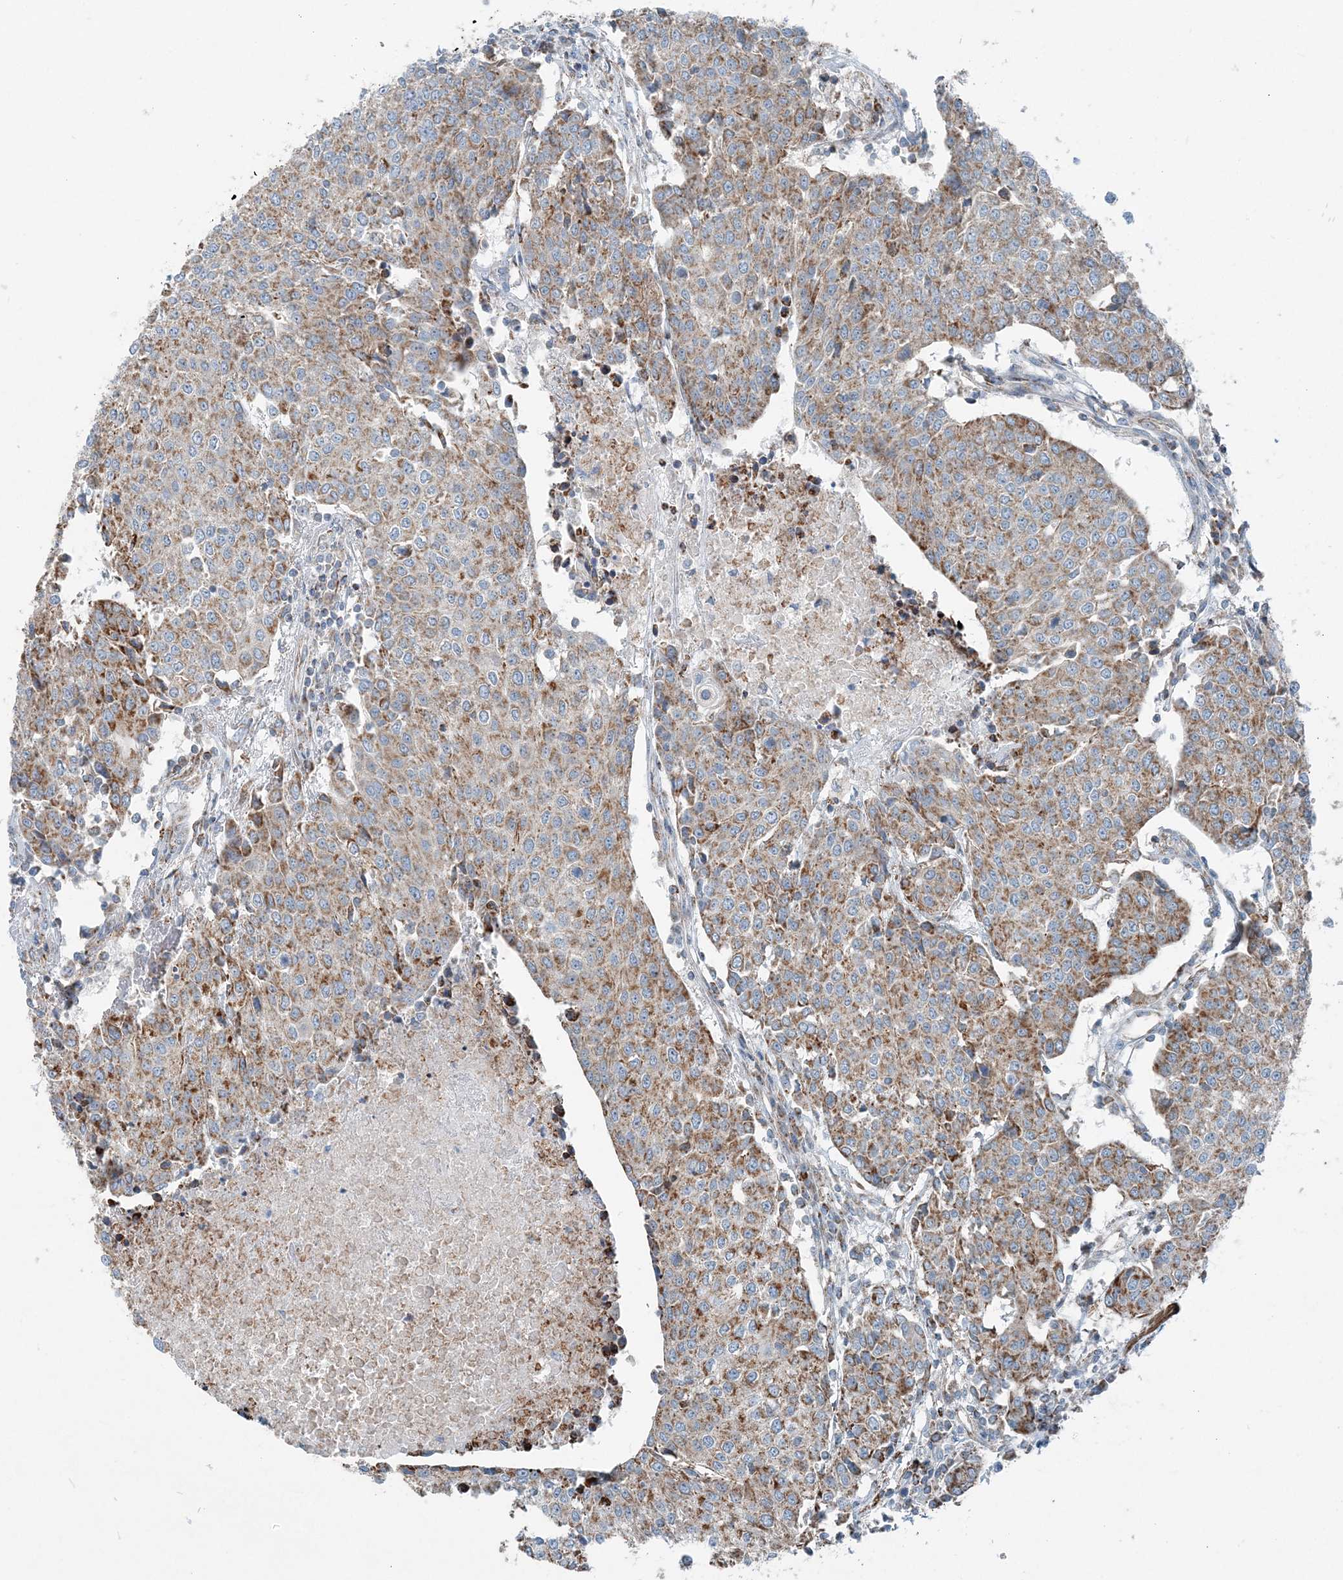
{"staining": {"intensity": "moderate", "quantity": ">75%", "location": "cytoplasmic/membranous"}, "tissue": "urothelial cancer", "cell_type": "Tumor cells", "image_type": "cancer", "snomed": [{"axis": "morphology", "description": "Urothelial carcinoma, High grade"}, {"axis": "topography", "description": "Urinary bladder"}], "caption": "Urothelial cancer was stained to show a protein in brown. There is medium levels of moderate cytoplasmic/membranous positivity in about >75% of tumor cells.", "gene": "INTU", "patient": {"sex": "female", "age": 85}}